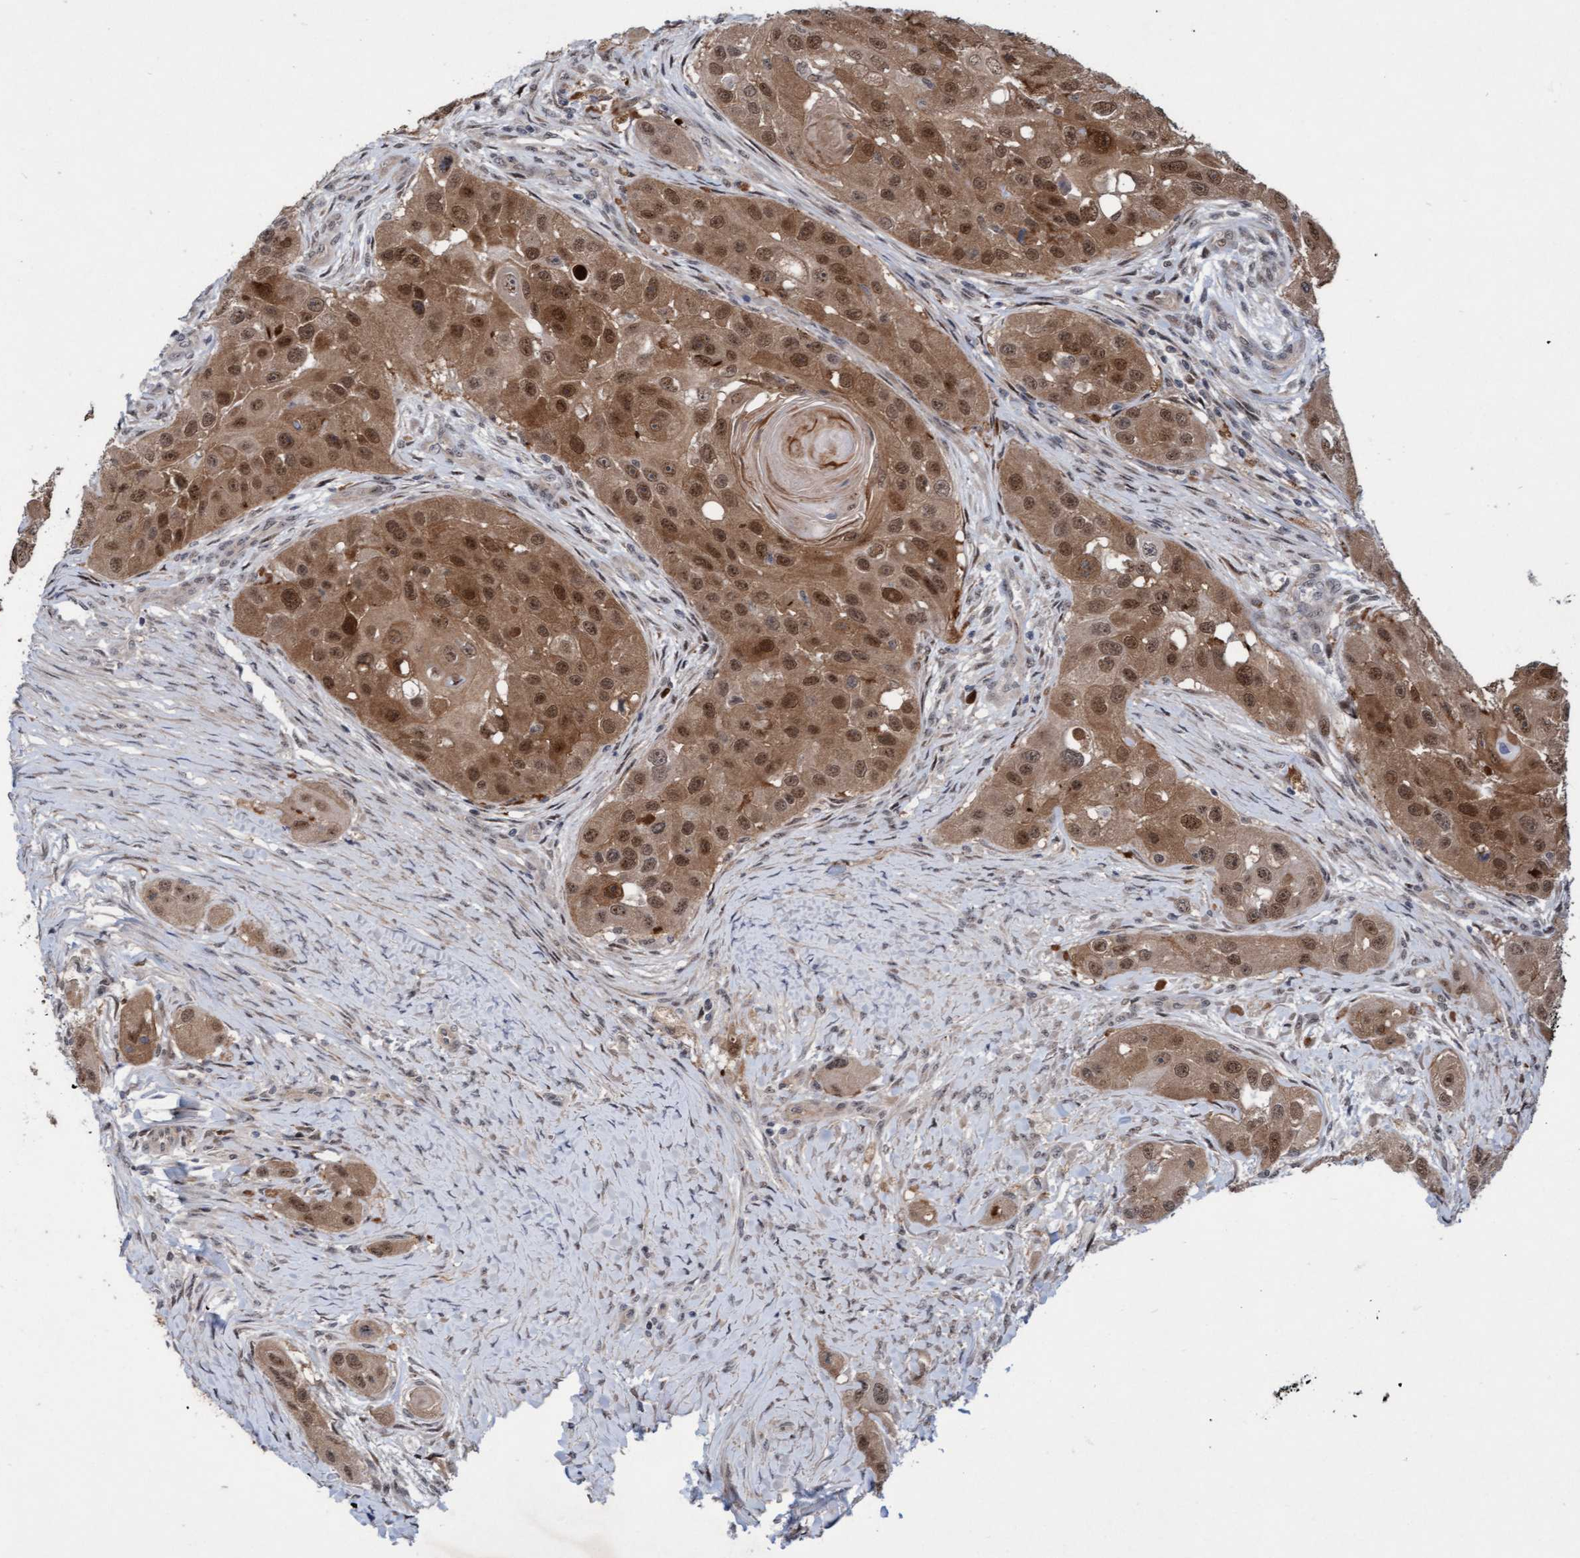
{"staining": {"intensity": "moderate", "quantity": ">75%", "location": "cytoplasmic/membranous,nuclear"}, "tissue": "head and neck cancer", "cell_type": "Tumor cells", "image_type": "cancer", "snomed": [{"axis": "morphology", "description": "Normal tissue, NOS"}, {"axis": "morphology", "description": "Squamous cell carcinoma, NOS"}, {"axis": "topography", "description": "Skeletal muscle"}, {"axis": "topography", "description": "Head-Neck"}], "caption": "Immunohistochemical staining of human head and neck cancer (squamous cell carcinoma) reveals moderate cytoplasmic/membranous and nuclear protein positivity in approximately >75% of tumor cells. (DAB (3,3'-diaminobenzidine) IHC with brightfield microscopy, high magnification).", "gene": "RAP1GAP2", "patient": {"sex": "male", "age": 51}}